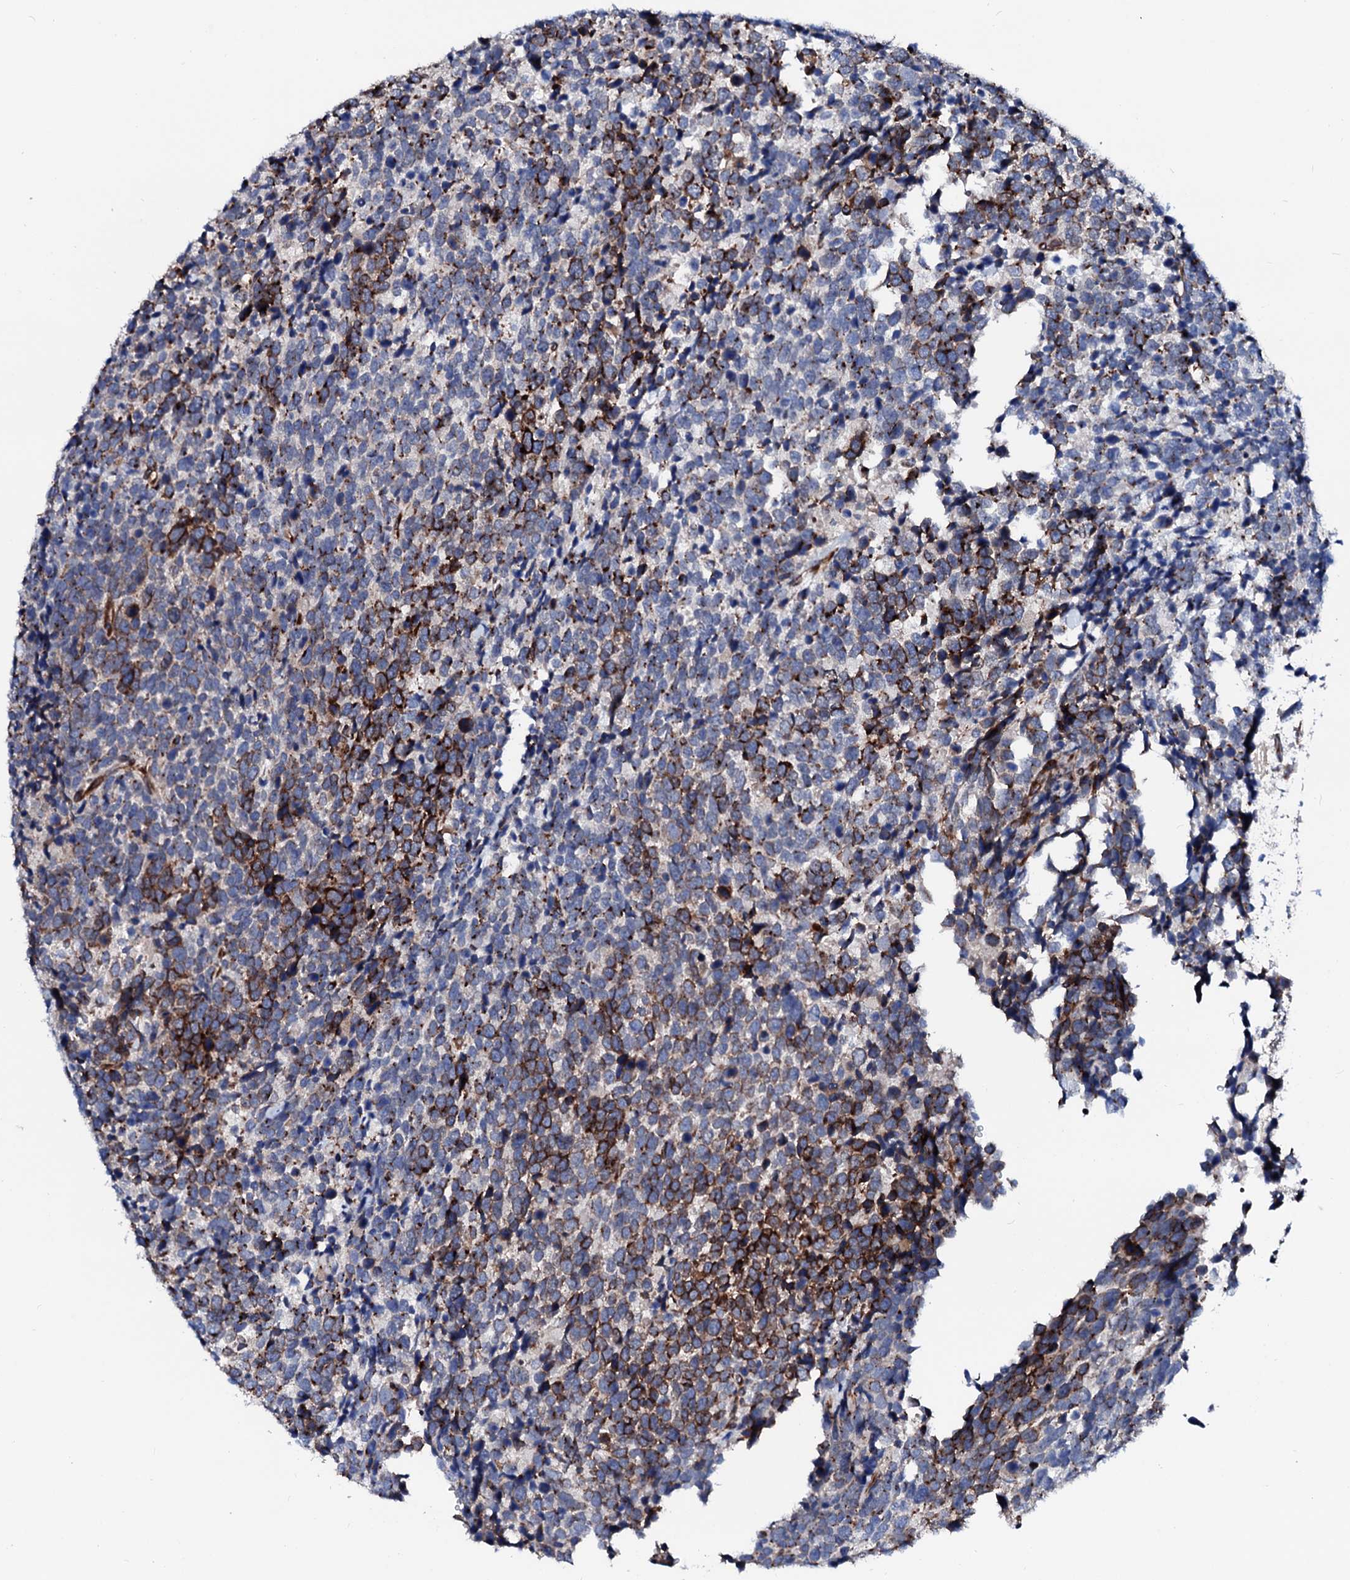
{"staining": {"intensity": "strong", "quantity": "25%-75%", "location": "cytoplasmic/membranous"}, "tissue": "urothelial cancer", "cell_type": "Tumor cells", "image_type": "cancer", "snomed": [{"axis": "morphology", "description": "Urothelial carcinoma, High grade"}, {"axis": "topography", "description": "Urinary bladder"}], "caption": "A brown stain labels strong cytoplasmic/membranous positivity of a protein in human urothelial cancer tumor cells. Using DAB (3,3'-diaminobenzidine) (brown) and hematoxylin (blue) stains, captured at high magnification using brightfield microscopy.", "gene": "TMCO3", "patient": {"sex": "female", "age": 82}}